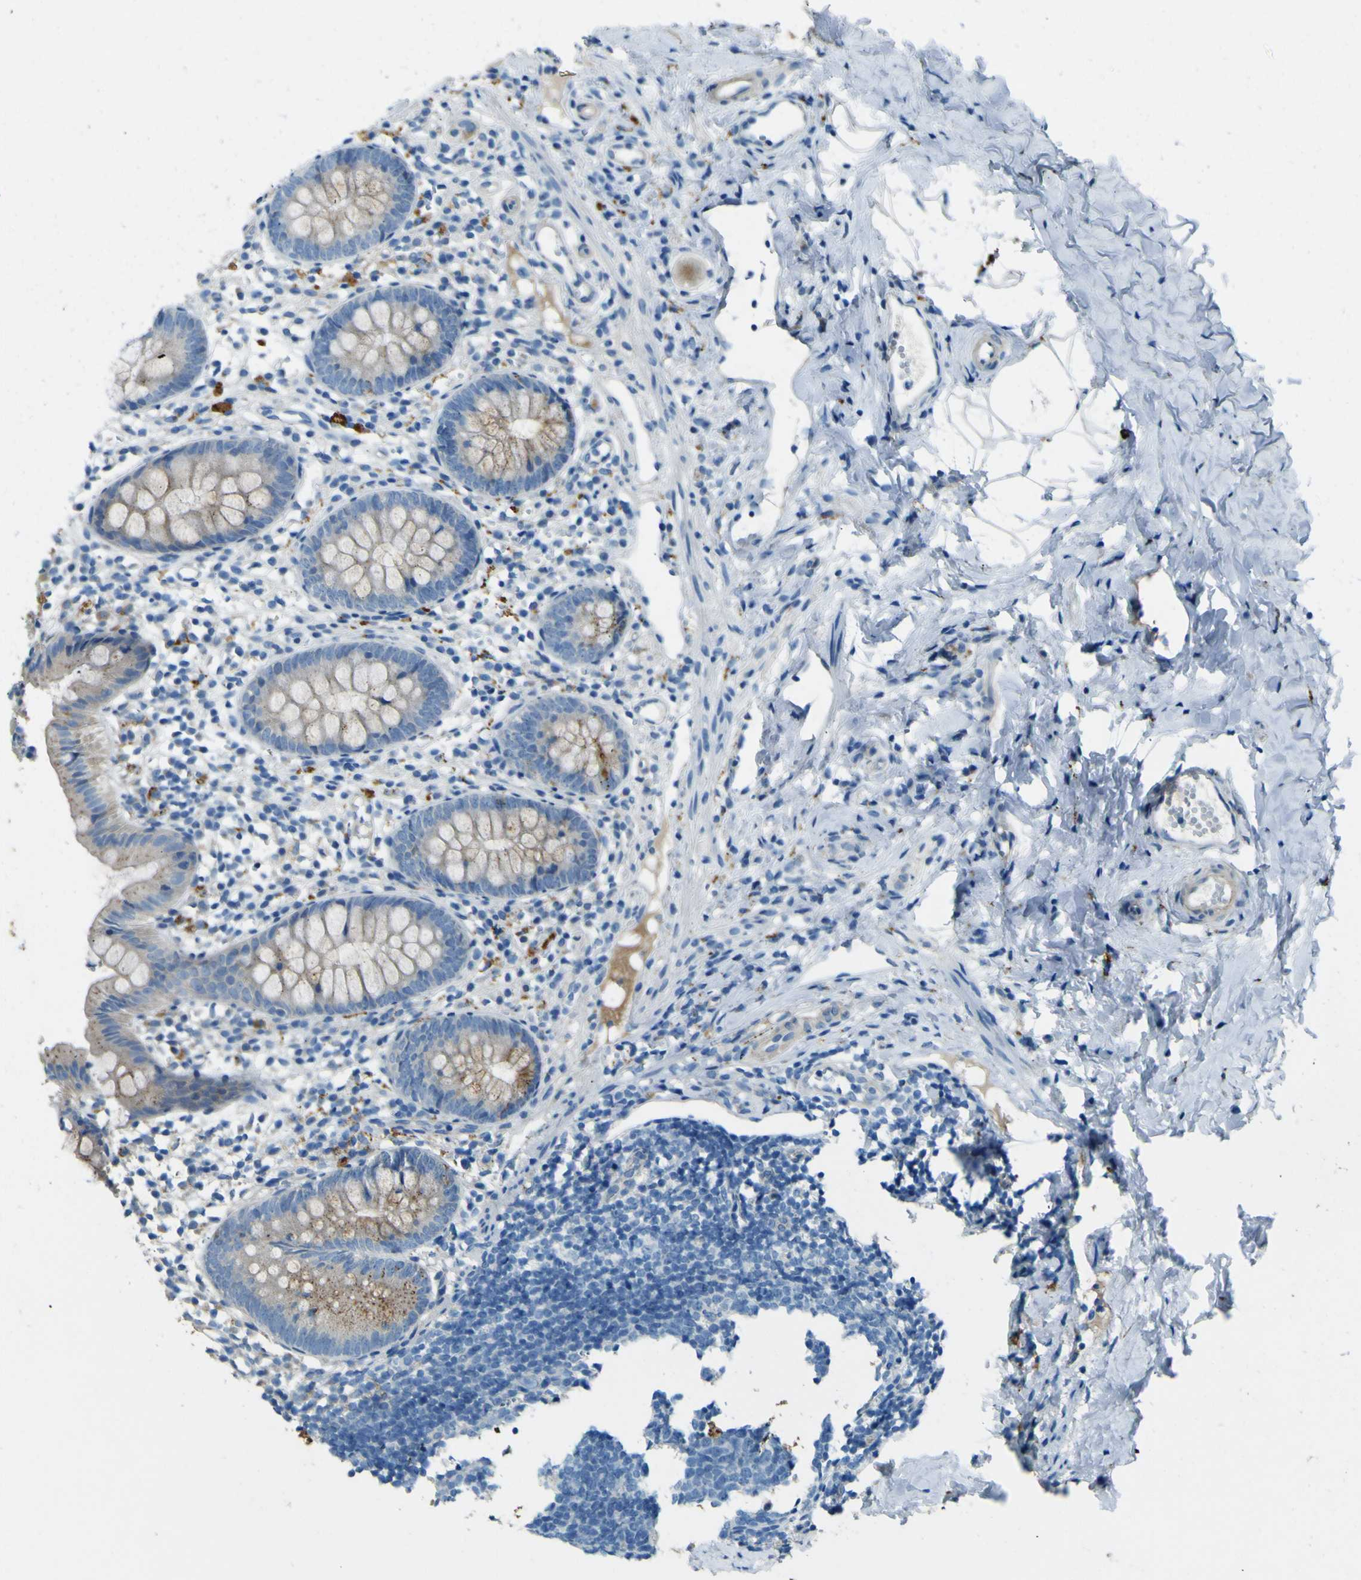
{"staining": {"intensity": "weak", "quantity": ">75%", "location": "cytoplasmic/membranous"}, "tissue": "appendix", "cell_type": "Glandular cells", "image_type": "normal", "snomed": [{"axis": "morphology", "description": "Normal tissue, NOS"}, {"axis": "topography", "description": "Appendix"}], "caption": "Protein analysis of unremarkable appendix exhibits weak cytoplasmic/membranous expression in about >75% of glandular cells.", "gene": "PDE9A", "patient": {"sex": "female", "age": 20}}